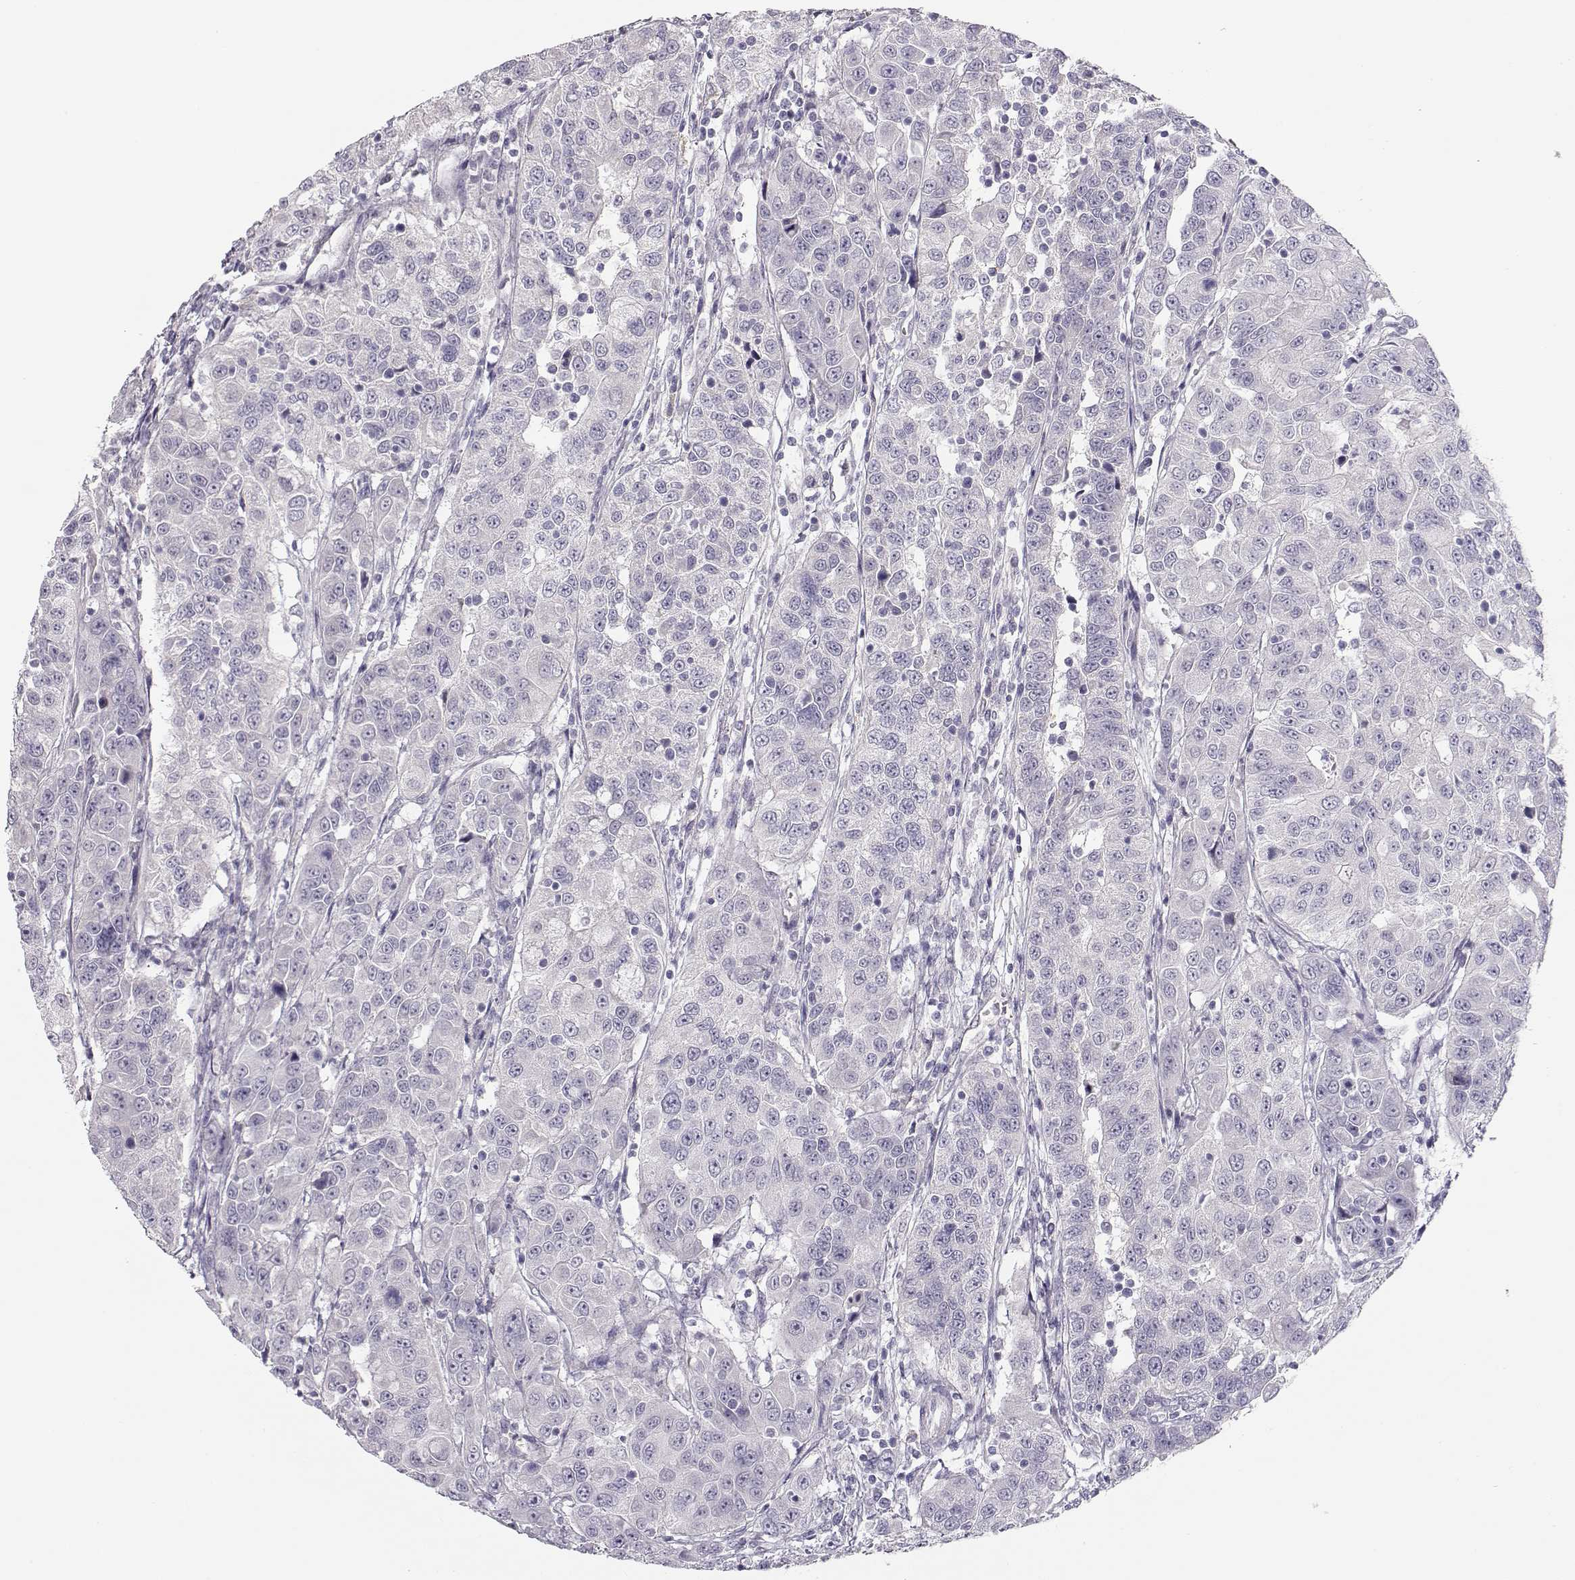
{"staining": {"intensity": "negative", "quantity": "none", "location": "none"}, "tissue": "urothelial cancer", "cell_type": "Tumor cells", "image_type": "cancer", "snomed": [{"axis": "morphology", "description": "Urothelial carcinoma, NOS"}, {"axis": "morphology", "description": "Urothelial carcinoma, High grade"}, {"axis": "topography", "description": "Urinary bladder"}], "caption": "The immunohistochemistry micrograph has no significant staining in tumor cells of high-grade urothelial carcinoma tissue.", "gene": "TTC26", "patient": {"sex": "female", "age": 73}}